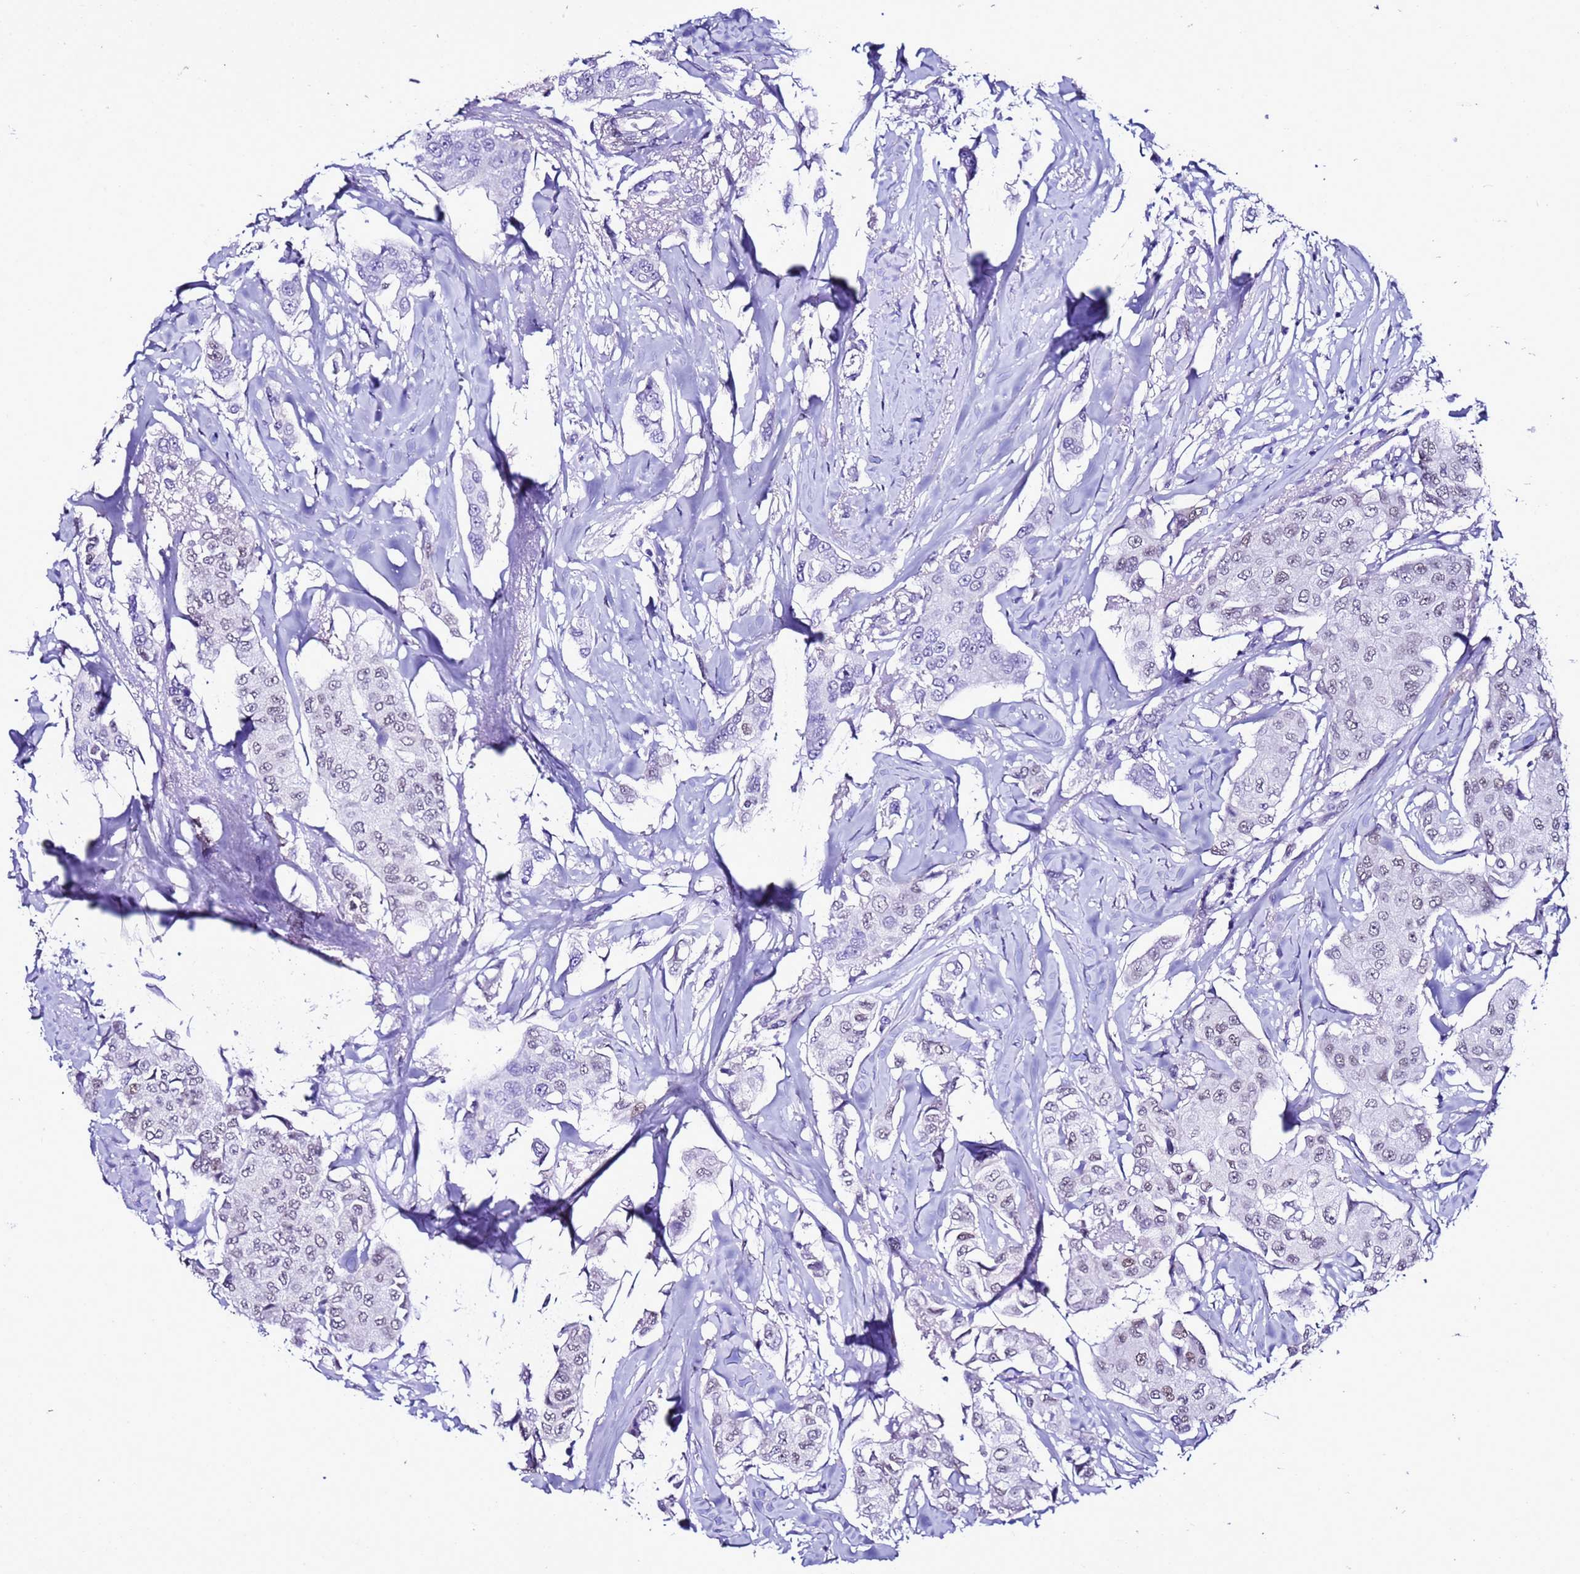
{"staining": {"intensity": "weak", "quantity": "25%-75%", "location": "nuclear"}, "tissue": "breast cancer", "cell_type": "Tumor cells", "image_type": "cancer", "snomed": [{"axis": "morphology", "description": "Duct carcinoma"}, {"axis": "topography", "description": "Breast"}], "caption": "Tumor cells display weak nuclear positivity in about 25%-75% of cells in breast cancer.", "gene": "BCL7A", "patient": {"sex": "female", "age": 80}}